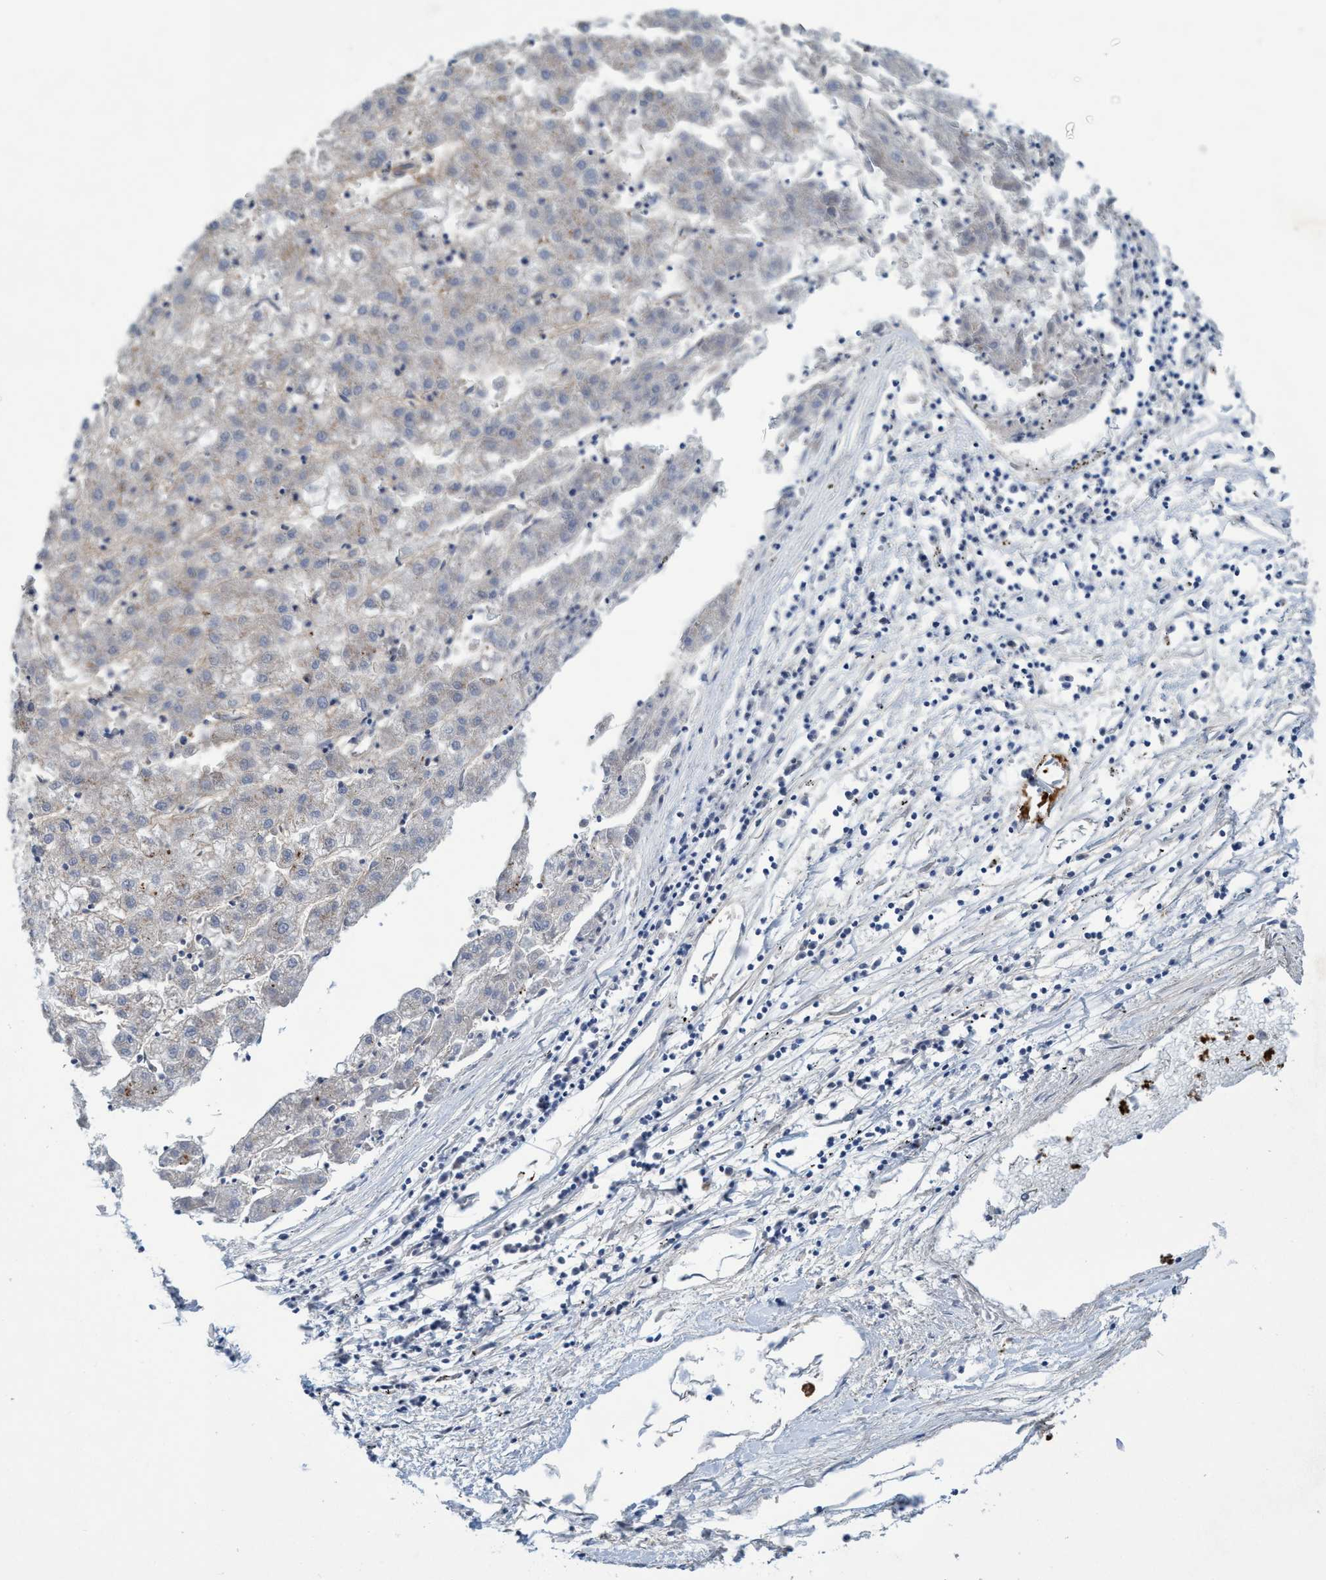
{"staining": {"intensity": "negative", "quantity": "none", "location": "none"}, "tissue": "liver cancer", "cell_type": "Tumor cells", "image_type": "cancer", "snomed": [{"axis": "morphology", "description": "Carcinoma, Hepatocellular, NOS"}, {"axis": "topography", "description": "Liver"}], "caption": "Immunohistochemical staining of human liver cancer (hepatocellular carcinoma) shows no significant expression in tumor cells.", "gene": "TRIM65", "patient": {"sex": "male", "age": 72}}